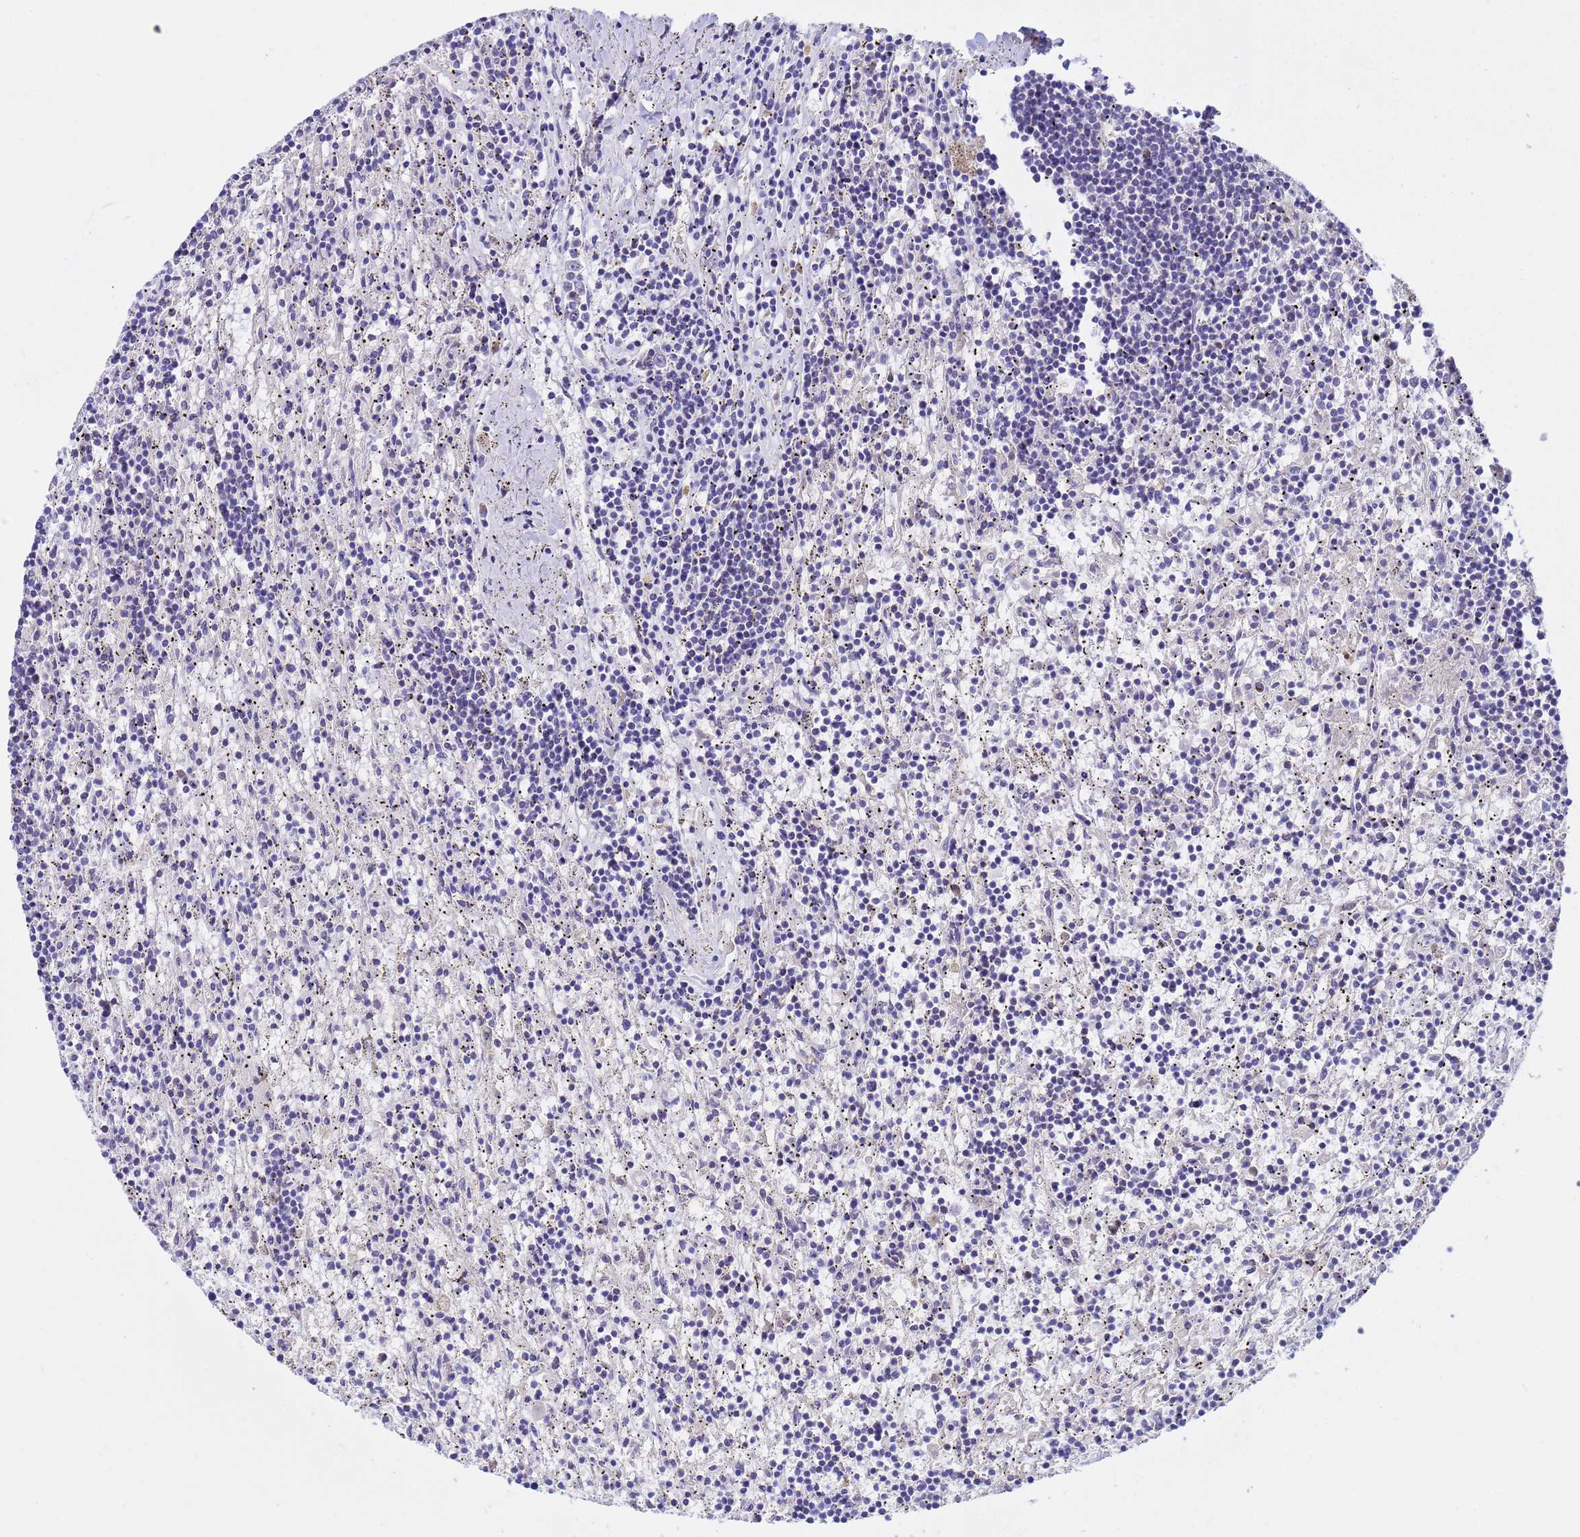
{"staining": {"intensity": "negative", "quantity": "none", "location": "none"}, "tissue": "lymphoma", "cell_type": "Tumor cells", "image_type": "cancer", "snomed": [{"axis": "morphology", "description": "Malignant lymphoma, non-Hodgkin's type, Low grade"}, {"axis": "topography", "description": "Spleen"}], "caption": "The immunohistochemistry photomicrograph has no significant positivity in tumor cells of malignant lymphoma, non-Hodgkin's type (low-grade) tissue.", "gene": "TUBGCP3", "patient": {"sex": "male", "age": 76}}